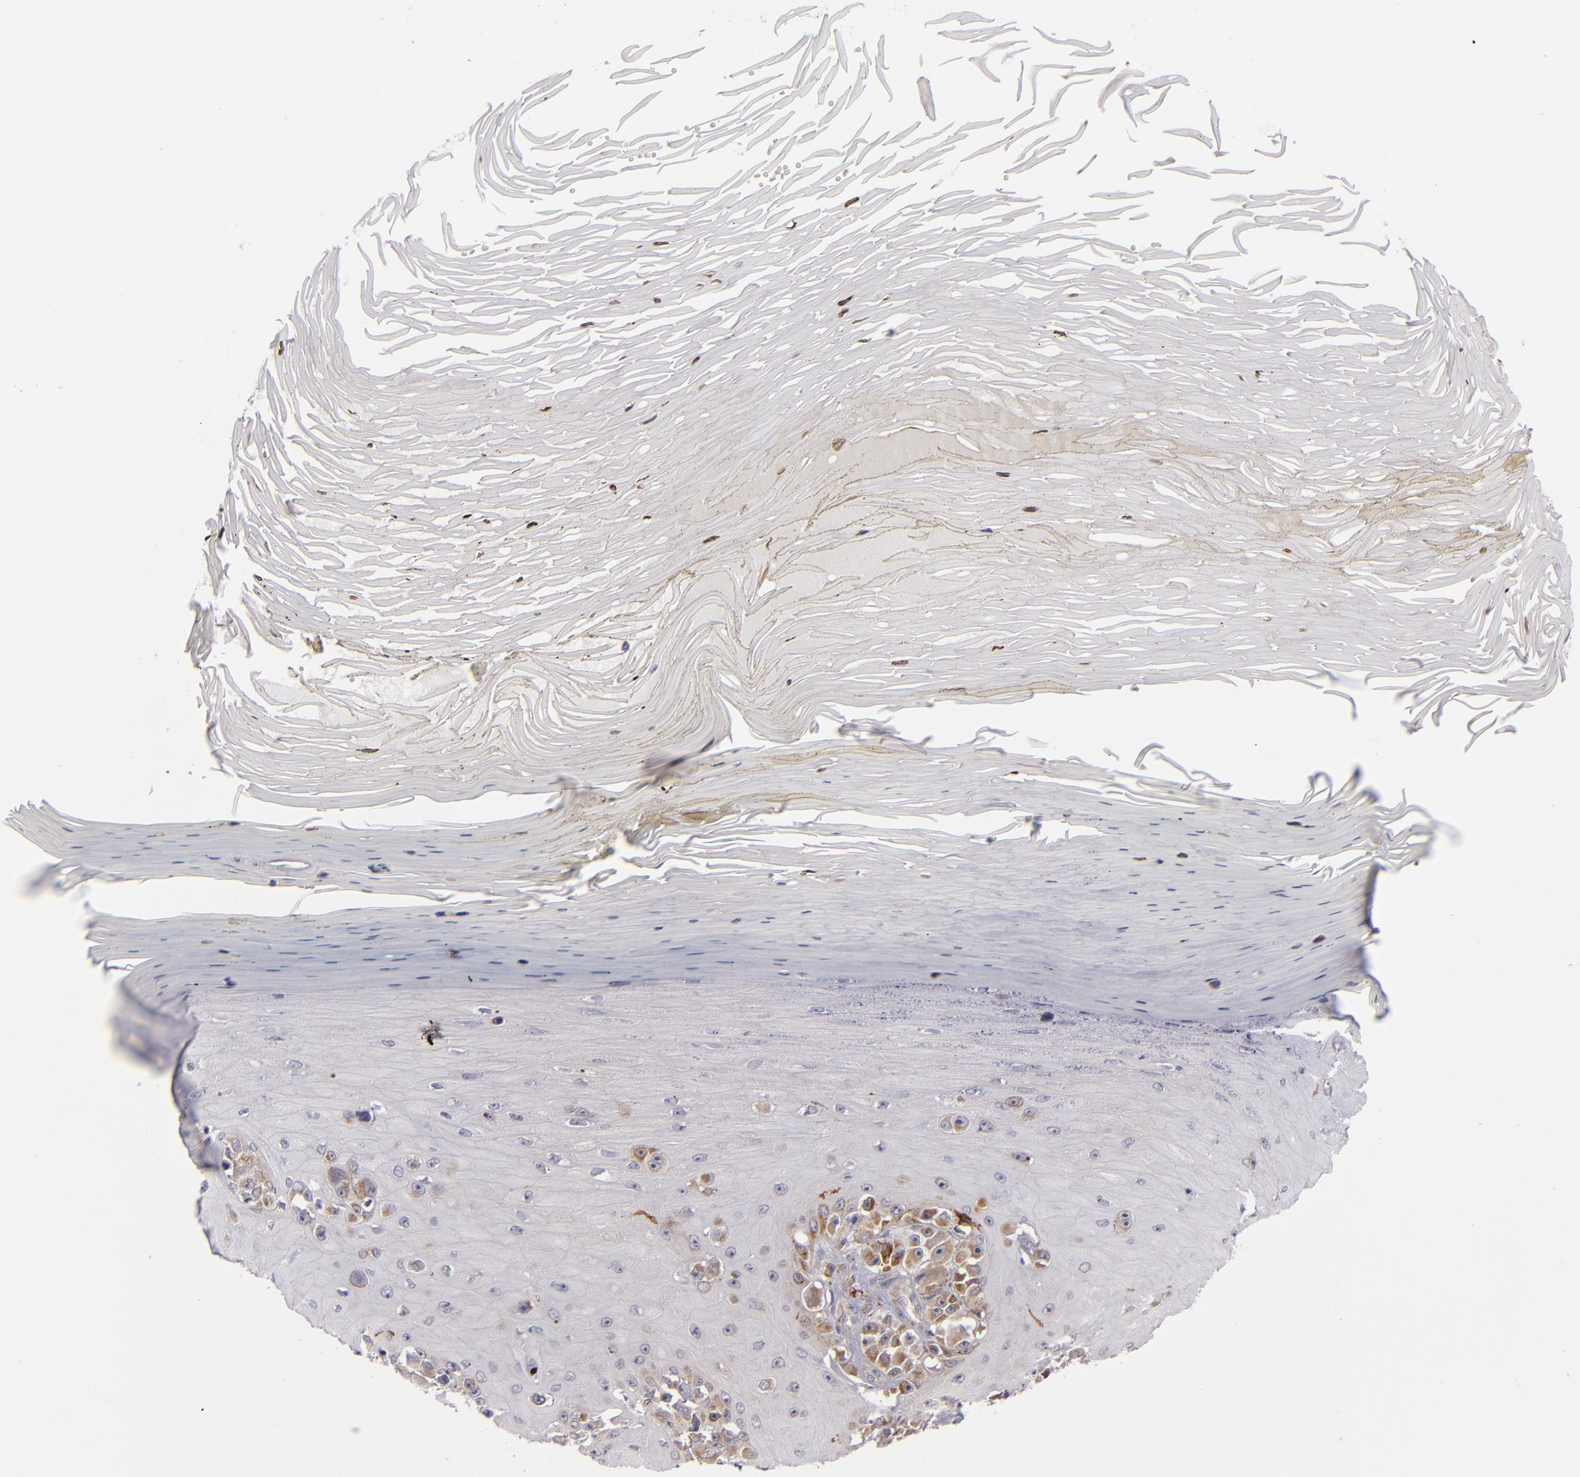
{"staining": {"intensity": "weak", "quantity": "25%-75%", "location": "cytoplasmic/membranous"}, "tissue": "melanoma", "cell_type": "Tumor cells", "image_type": "cancer", "snomed": [{"axis": "morphology", "description": "Malignant melanoma, NOS"}, {"axis": "topography", "description": "Skin"}], "caption": "Weak cytoplasmic/membranous positivity for a protein is identified in approximately 25%-75% of tumor cells of melanoma using immunohistochemistry (IHC).", "gene": "ALCAM", "patient": {"sex": "female", "age": 82}}